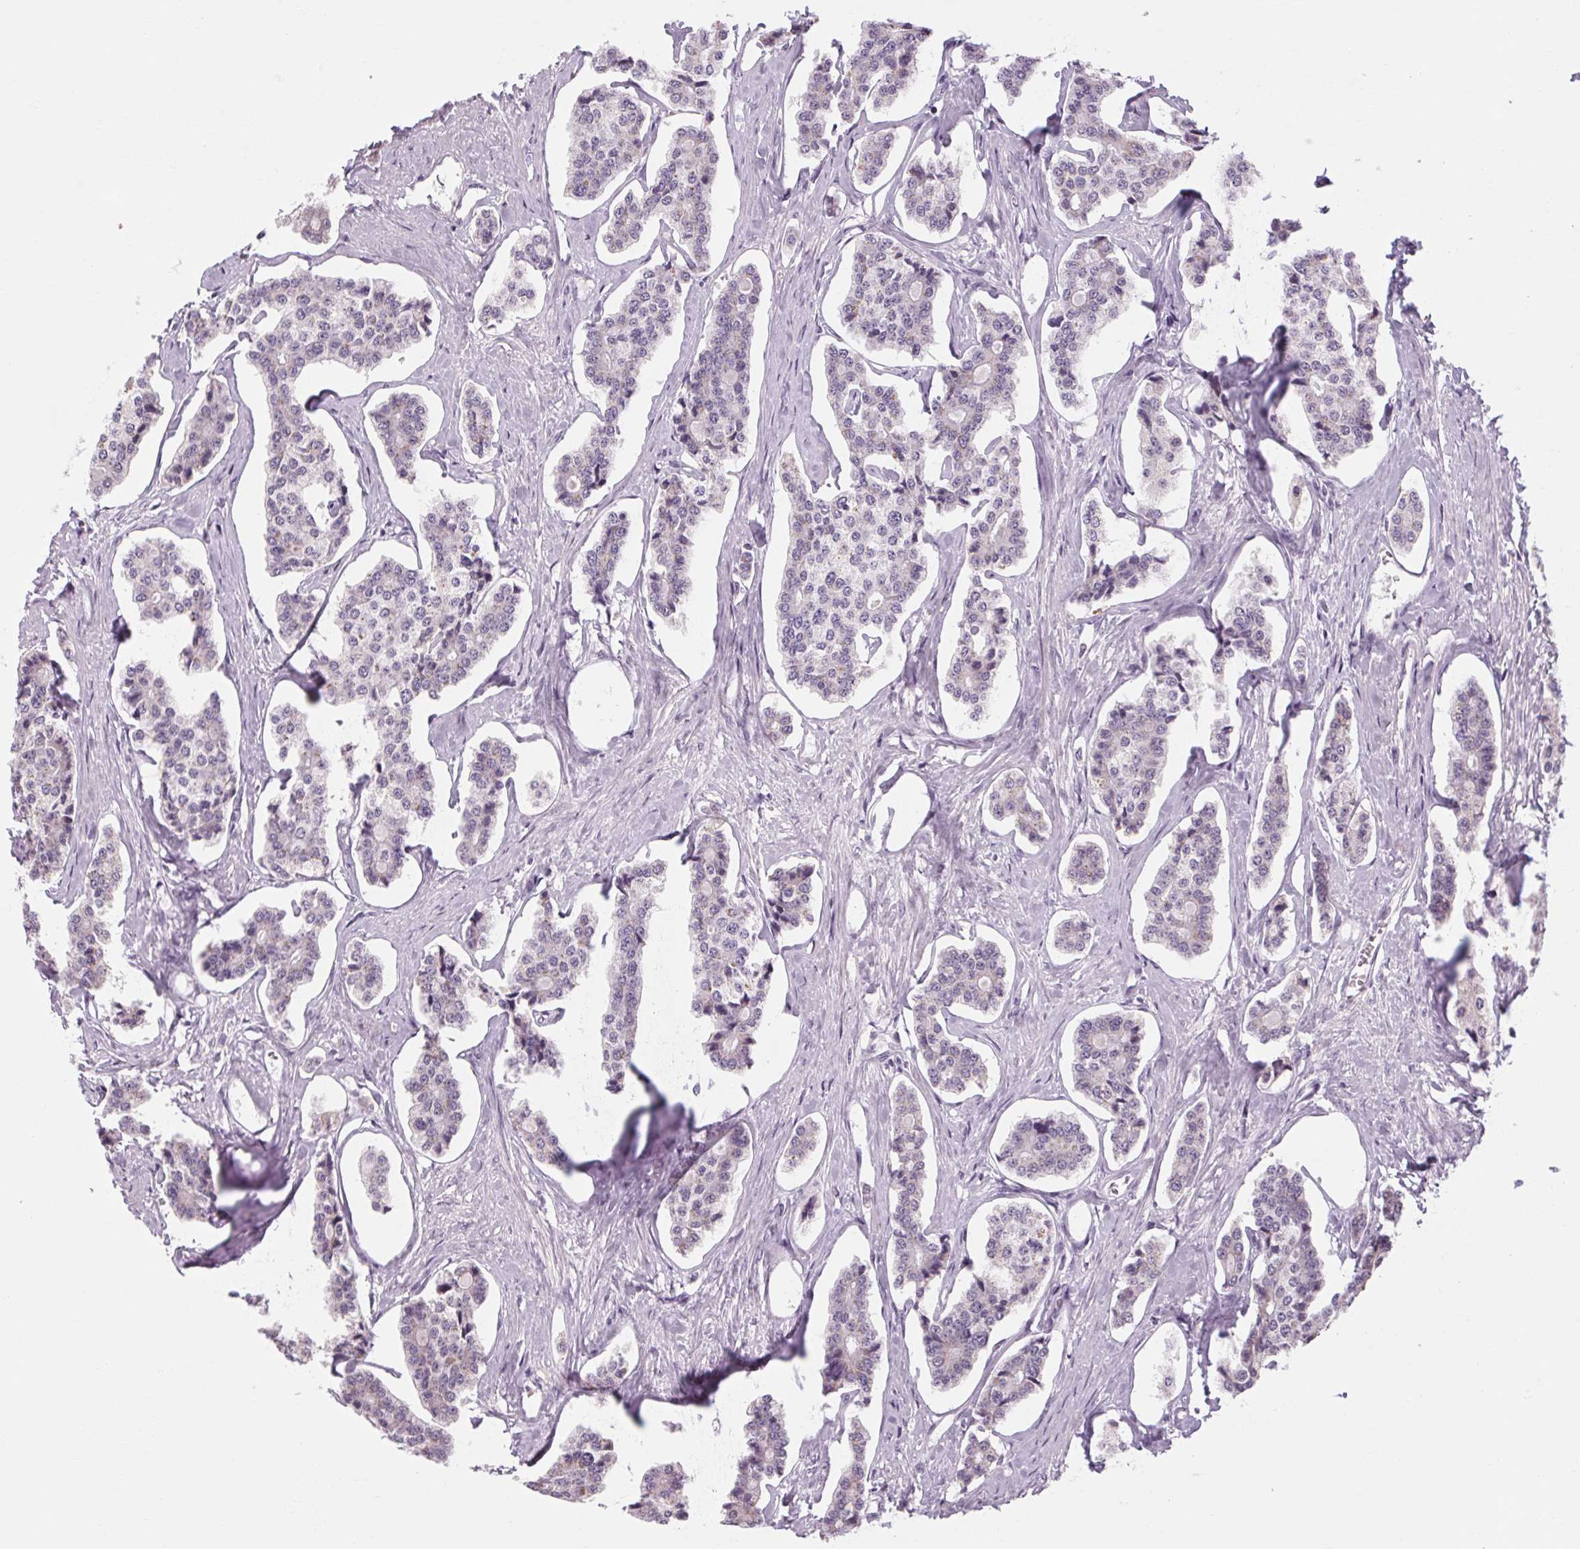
{"staining": {"intensity": "negative", "quantity": "none", "location": "none"}, "tissue": "carcinoid", "cell_type": "Tumor cells", "image_type": "cancer", "snomed": [{"axis": "morphology", "description": "Carcinoid, malignant, NOS"}, {"axis": "topography", "description": "Small intestine"}], "caption": "High power microscopy histopathology image of an immunohistochemistry photomicrograph of malignant carcinoid, revealing no significant staining in tumor cells.", "gene": "KLHL40", "patient": {"sex": "female", "age": 65}}